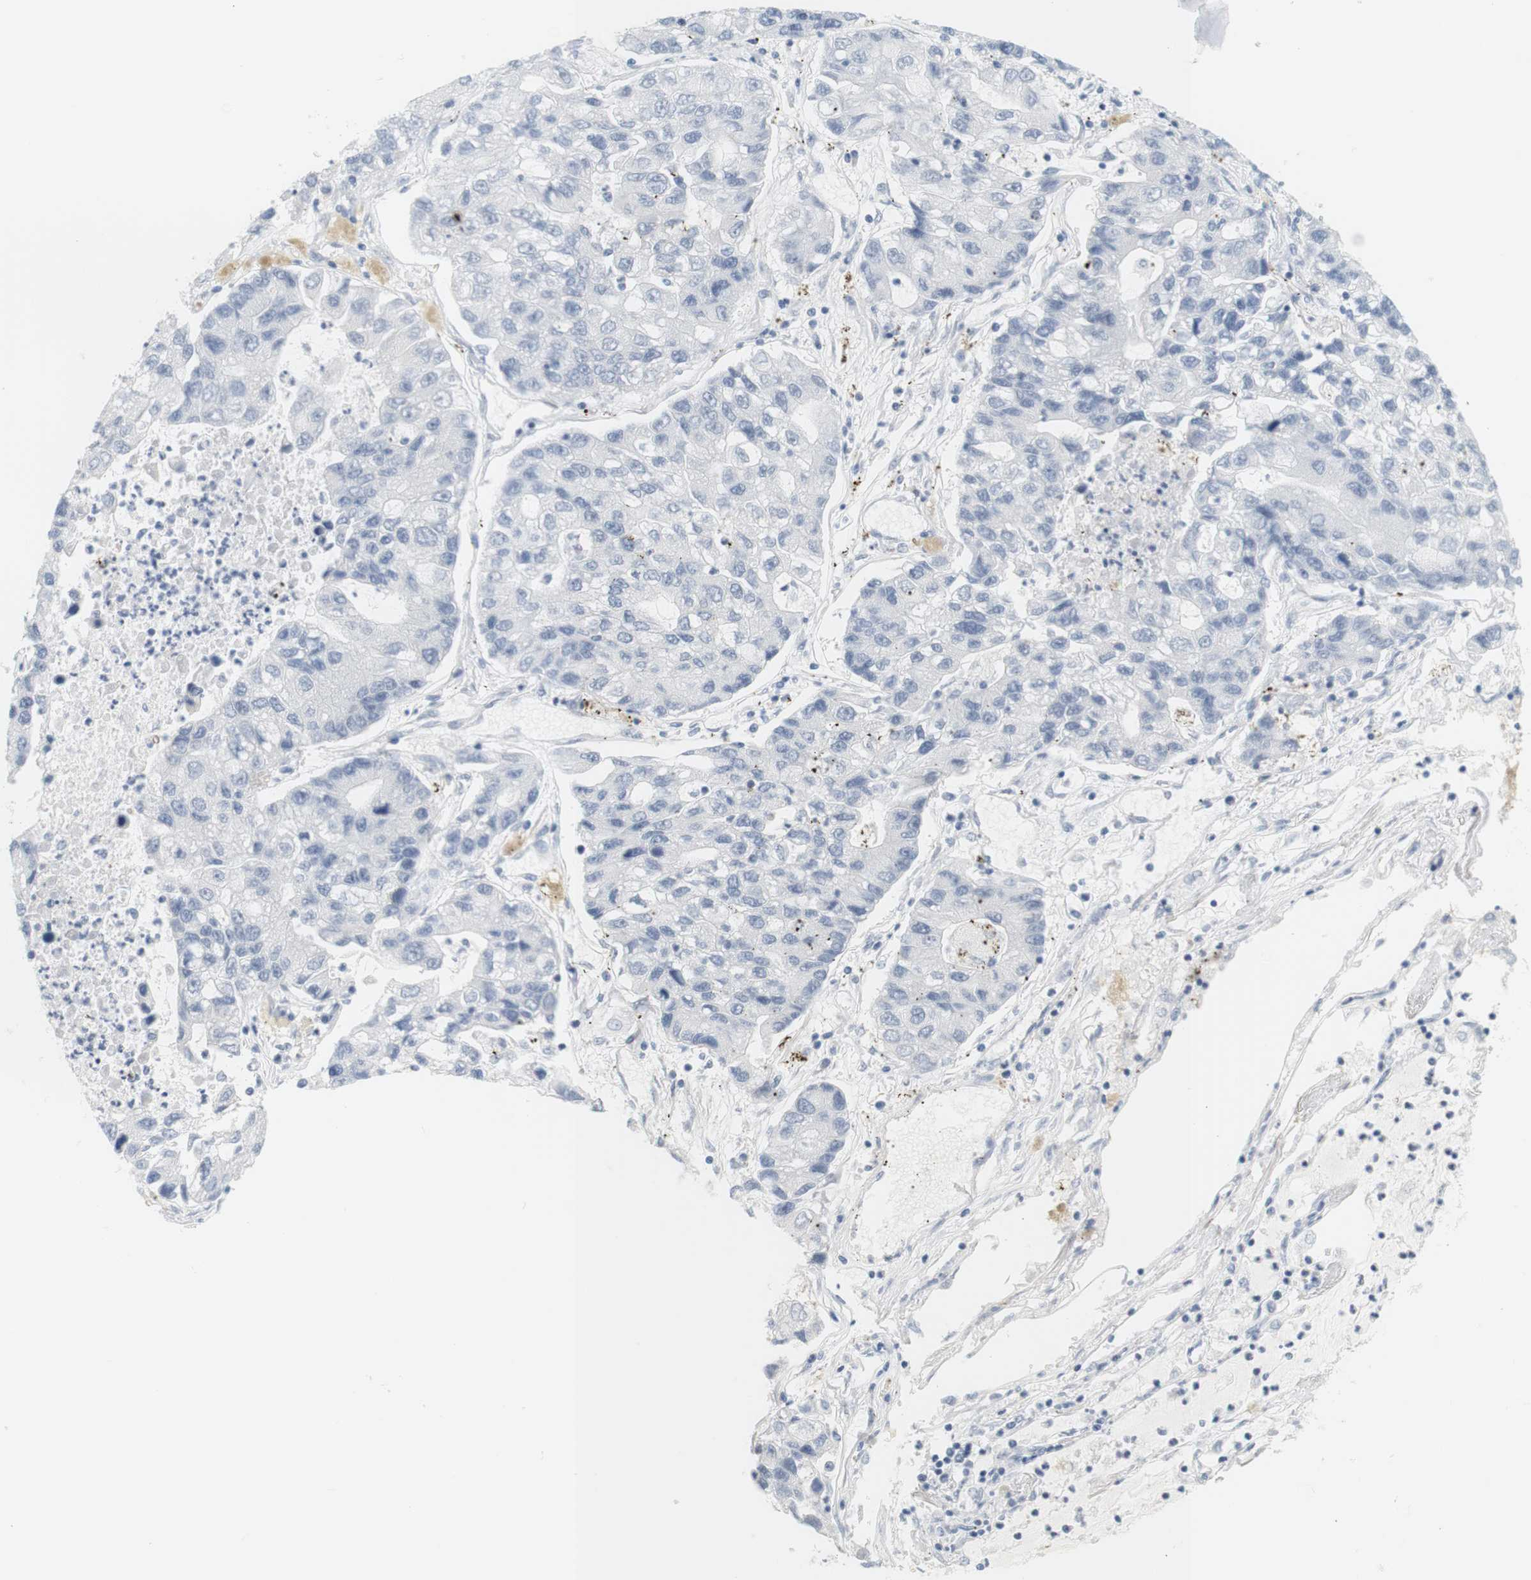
{"staining": {"intensity": "negative", "quantity": "none", "location": "none"}, "tissue": "lung cancer", "cell_type": "Tumor cells", "image_type": "cancer", "snomed": [{"axis": "morphology", "description": "Adenocarcinoma, NOS"}, {"axis": "topography", "description": "Lung"}], "caption": "Tumor cells show no significant expression in adenocarcinoma (lung).", "gene": "OPRM1", "patient": {"sex": "female", "age": 51}}